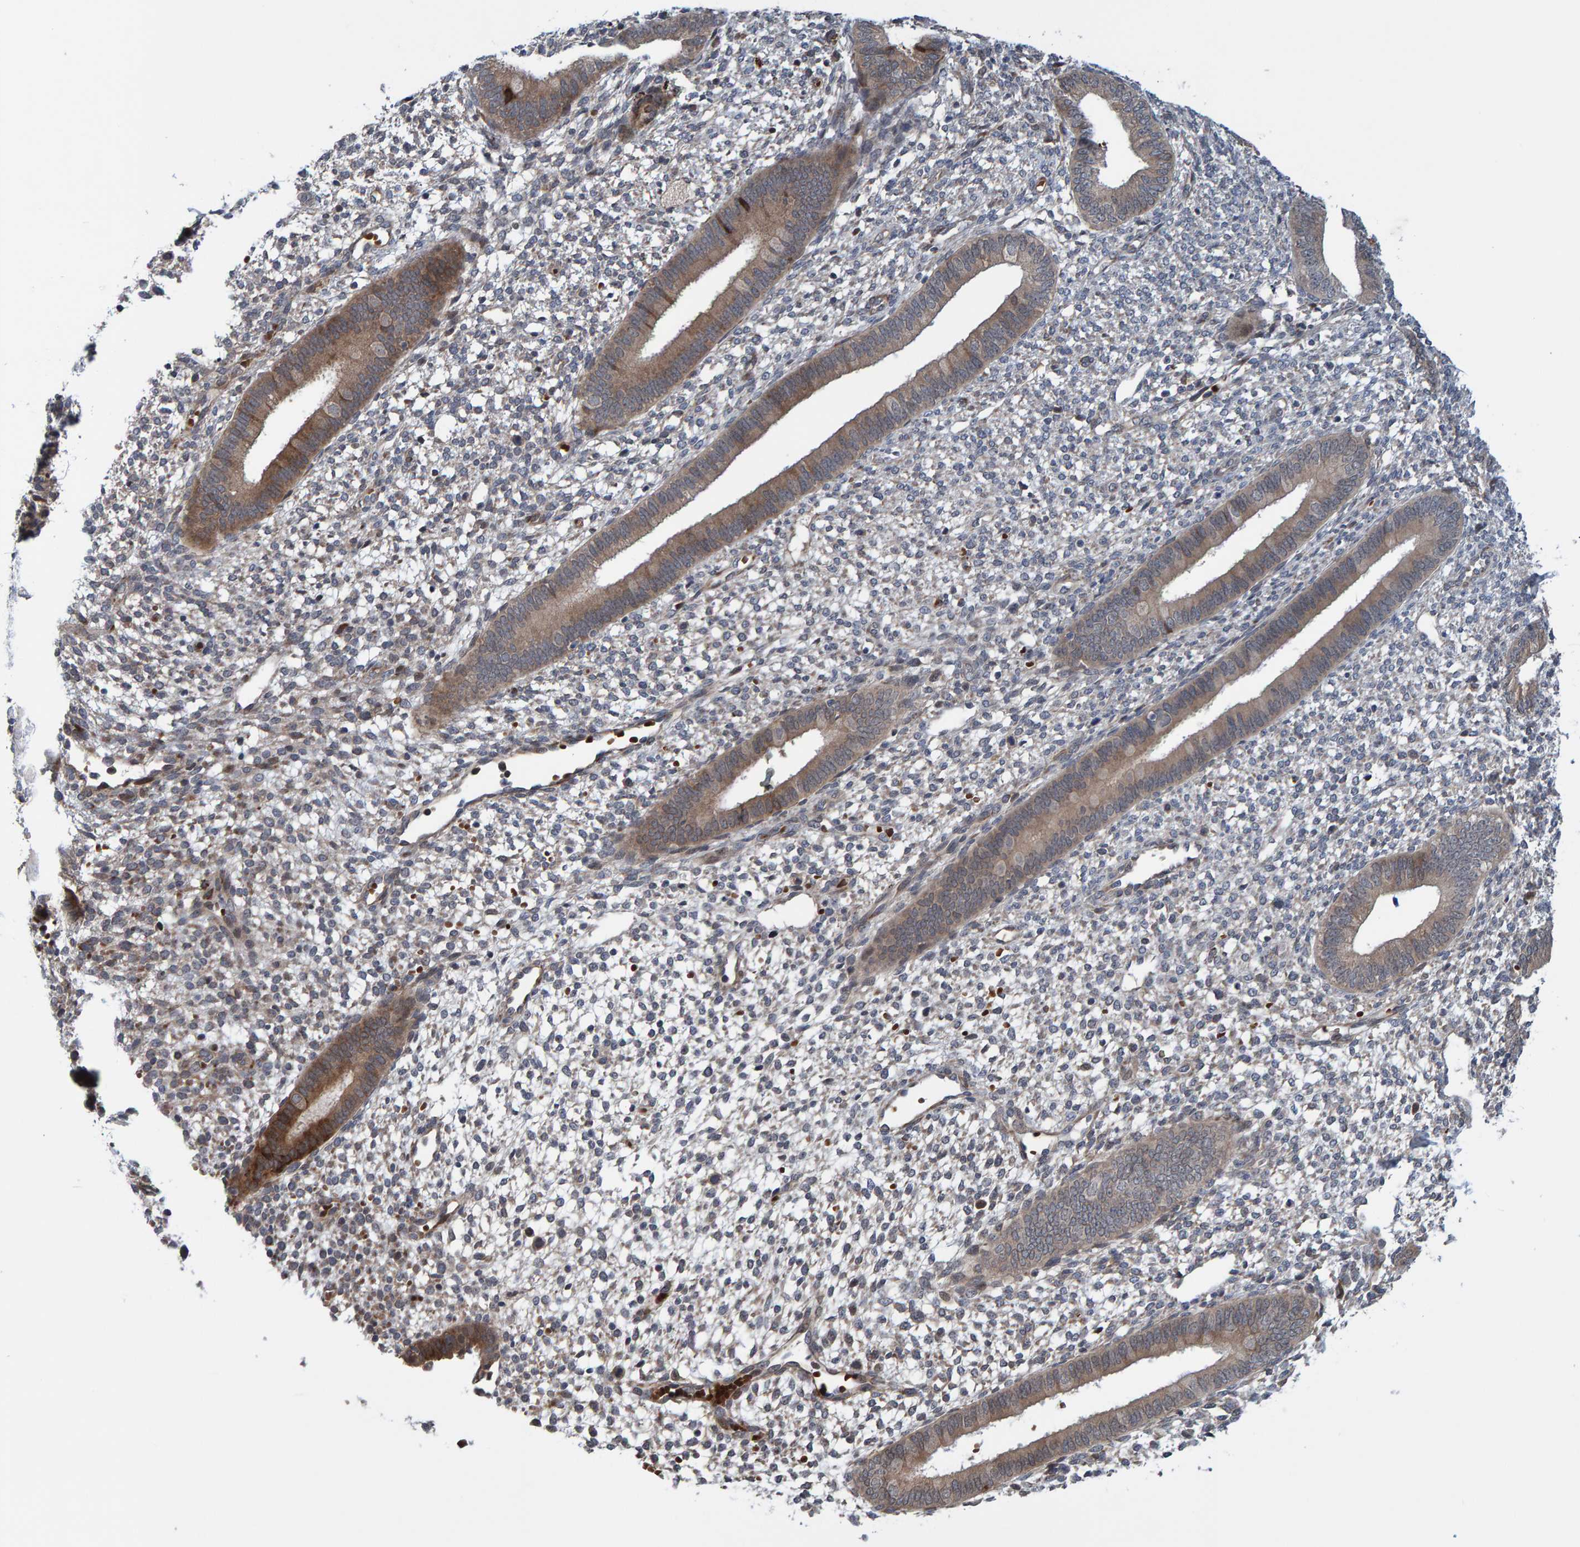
{"staining": {"intensity": "weak", "quantity": "25%-75%", "location": "cytoplasmic/membranous"}, "tissue": "endometrium", "cell_type": "Cells in endometrial stroma", "image_type": "normal", "snomed": [{"axis": "morphology", "description": "Normal tissue, NOS"}, {"axis": "topography", "description": "Endometrium"}], "caption": "IHC (DAB) staining of normal endometrium reveals weak cytoplasmic/membranous protein expression in approximately 25%-75% of cells in endometrial stroma. Nuclei are stained in blue.", "gene": "MFSD6L", "patient": {"sex": "female", "age": 46}}